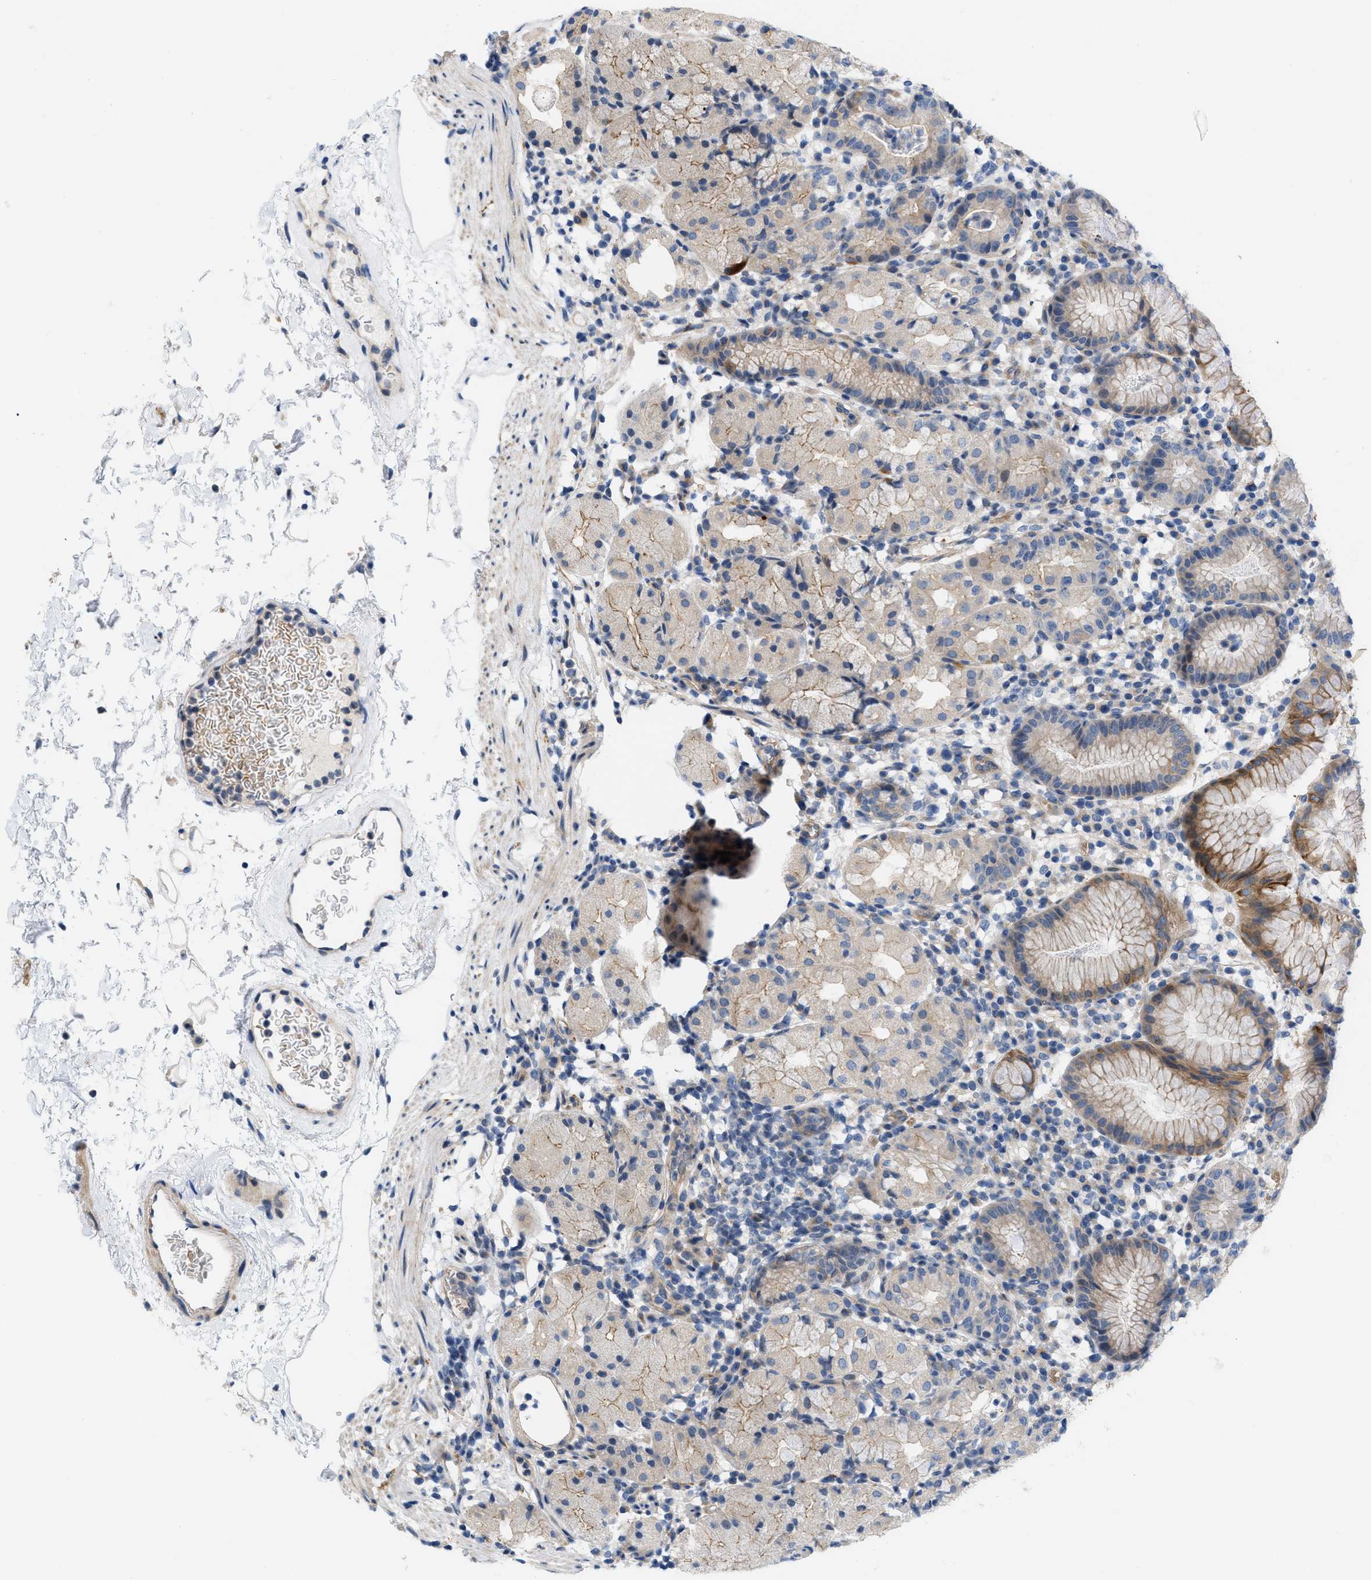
{"staining": {"intensity": "moderate", "quantity": "<25%", "location": "cytoplasmic/membranous"}, "tissue": "stomach", "cell_type": "Glandular cells", "image_type": "normal", "snomed": [{"axis": "morphology", "description": "Normal tissue, NOS"}, {"axis": "topography", "description": "Stomach"}, {"axis": "topography", "description": "Stomach, lower"}], "caption": "About <25% of glandular cells in unremarkable human stomach demonstrate moderate cytoplasmic/membranous protein staining as visualized by brown immunohistochemical staining.", "gene": "NDEL1", "patient": {"sex": "female", "age": 75}}